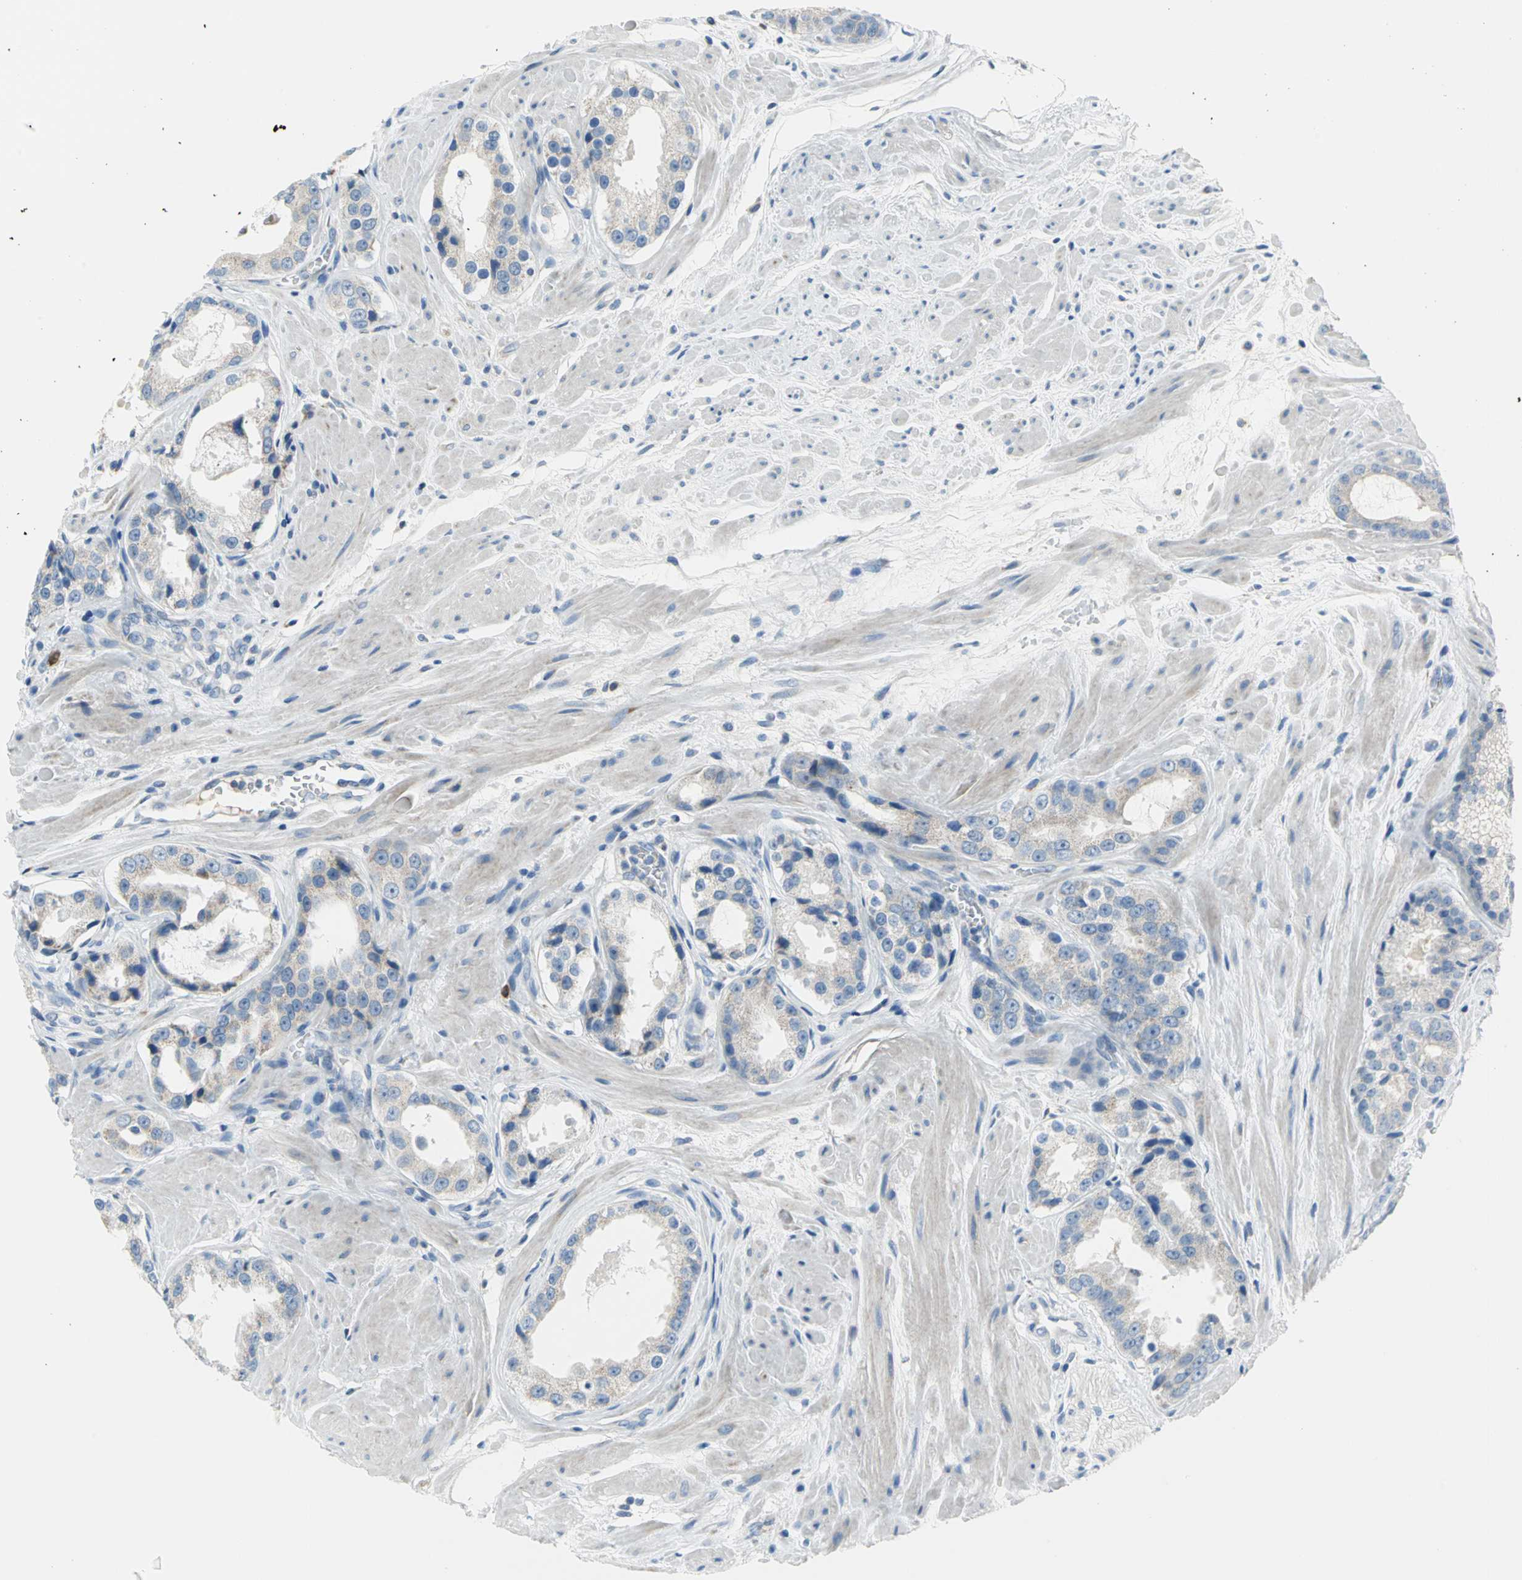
{"staining": {"intensity": "weak", "quantity": "25%-75%", "location": "cytoplasmic/membranous"}, "tissue": "prostate cancer", "cell_type": "Tumor cells", "image_type": "cancer", "snomed": [{"axis": "morphology", "description": "Adenocarcinoma, Medium grade"}, {"axis": "topography", "description": "Prostate"}], "caption": "A brown stain shows weak cytoplasmic/membranous expression of a protein in human prostate adenocarcinoma (medium-grade) tumor cells.", "gene": "ALOX15", "patient": {"sex": "male", "age": 60}}